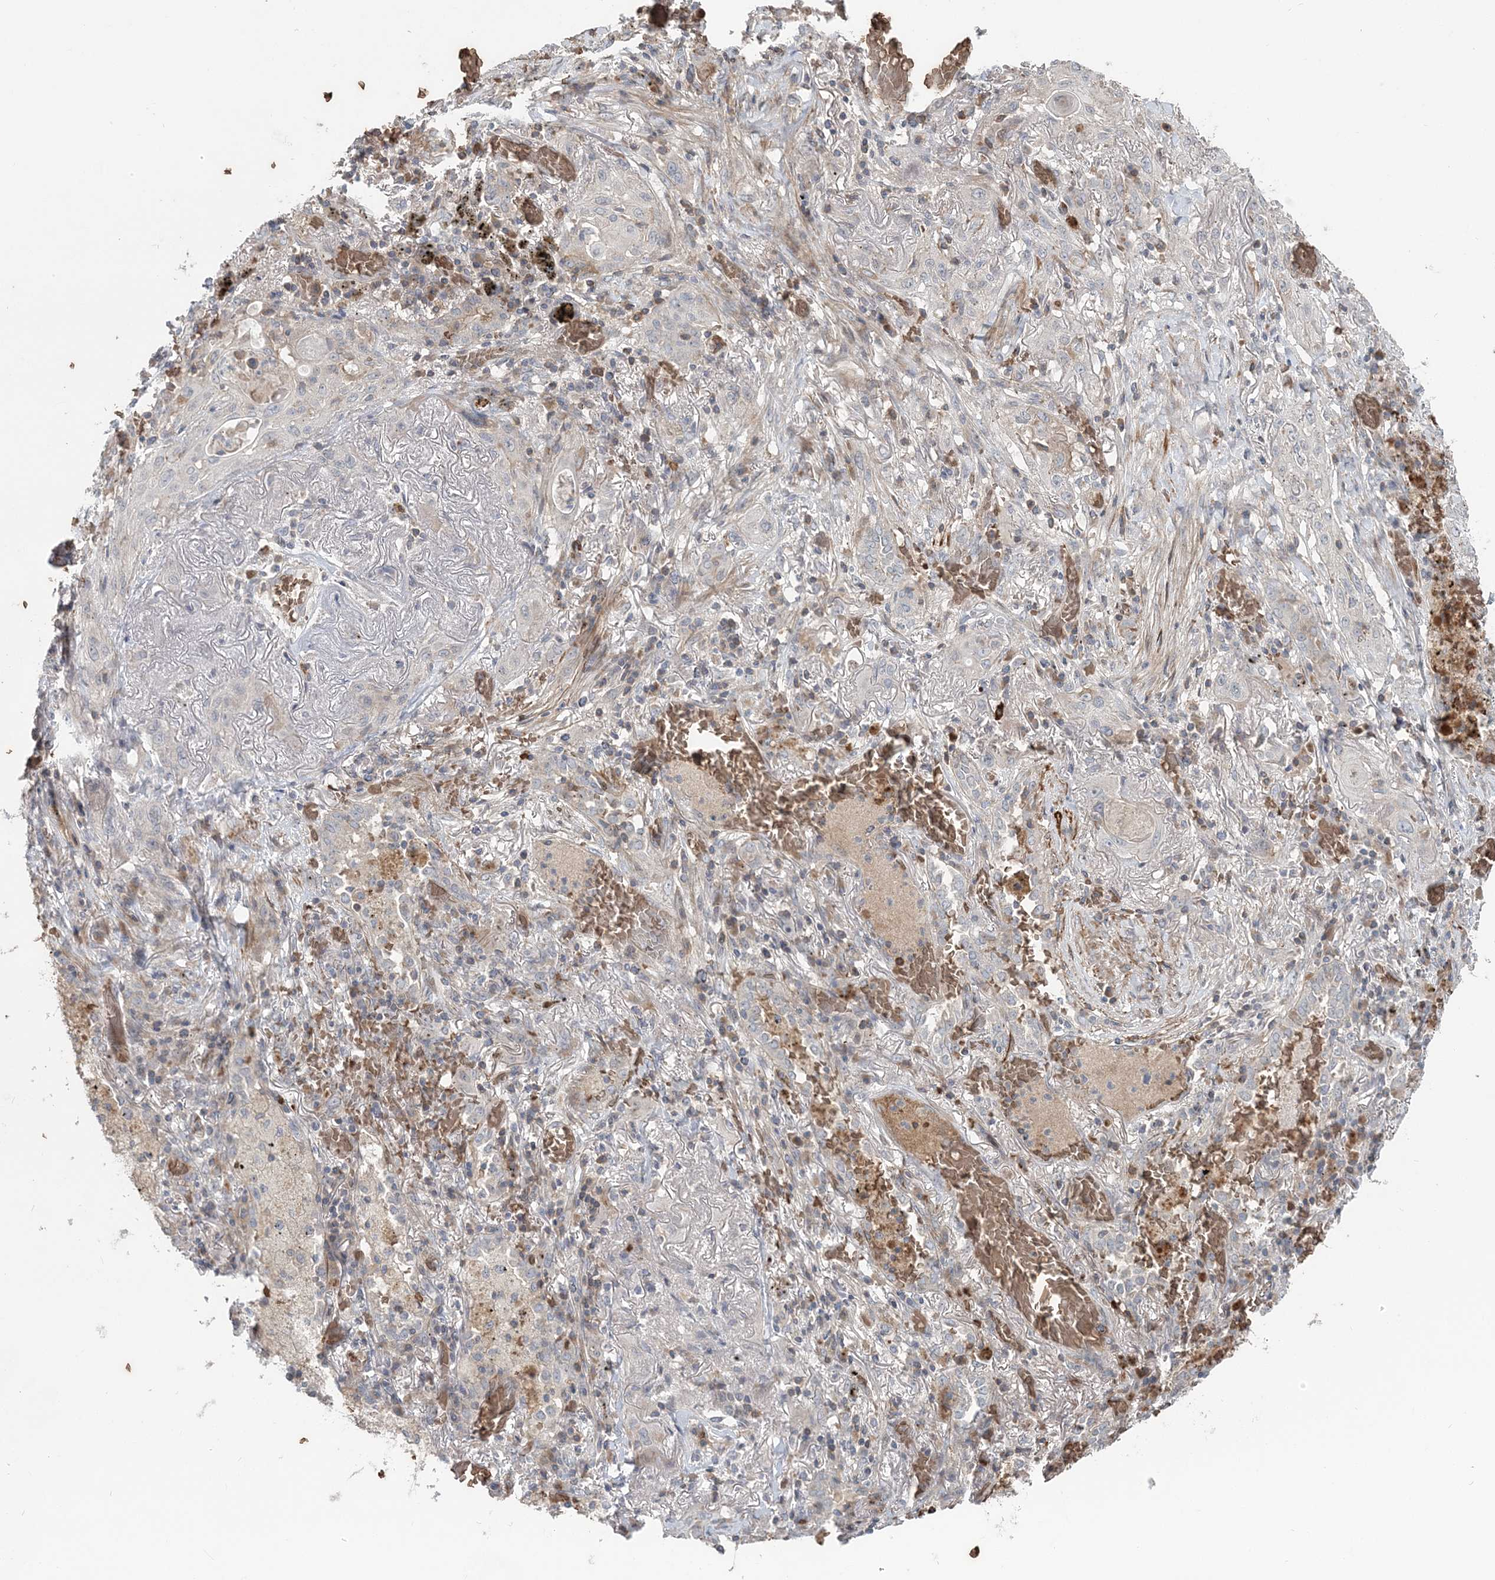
{"staining": {"intensity": "negative", "quantity": "none", "location": "none"}, "tissue": "lung cancer", "cell_type": "Tumor cells", "image_type": "cancer", "snomed": [{"axis": "morphology", "description": "Squamous cell carcinoma, NOS"}, {"axis": "topography", "description": "Lung"}], "caption": "Immunohistochemistry (IHC) photomicrograph of neoplastic tissue: human squamous cell carcinoma (lung) stained with DAB (3,3'-diaminobenzidine) reveals no significant protein positivity in tumor cells.", "gene": "SERINC1", "patient": {"sex": "female", "age": 47}}